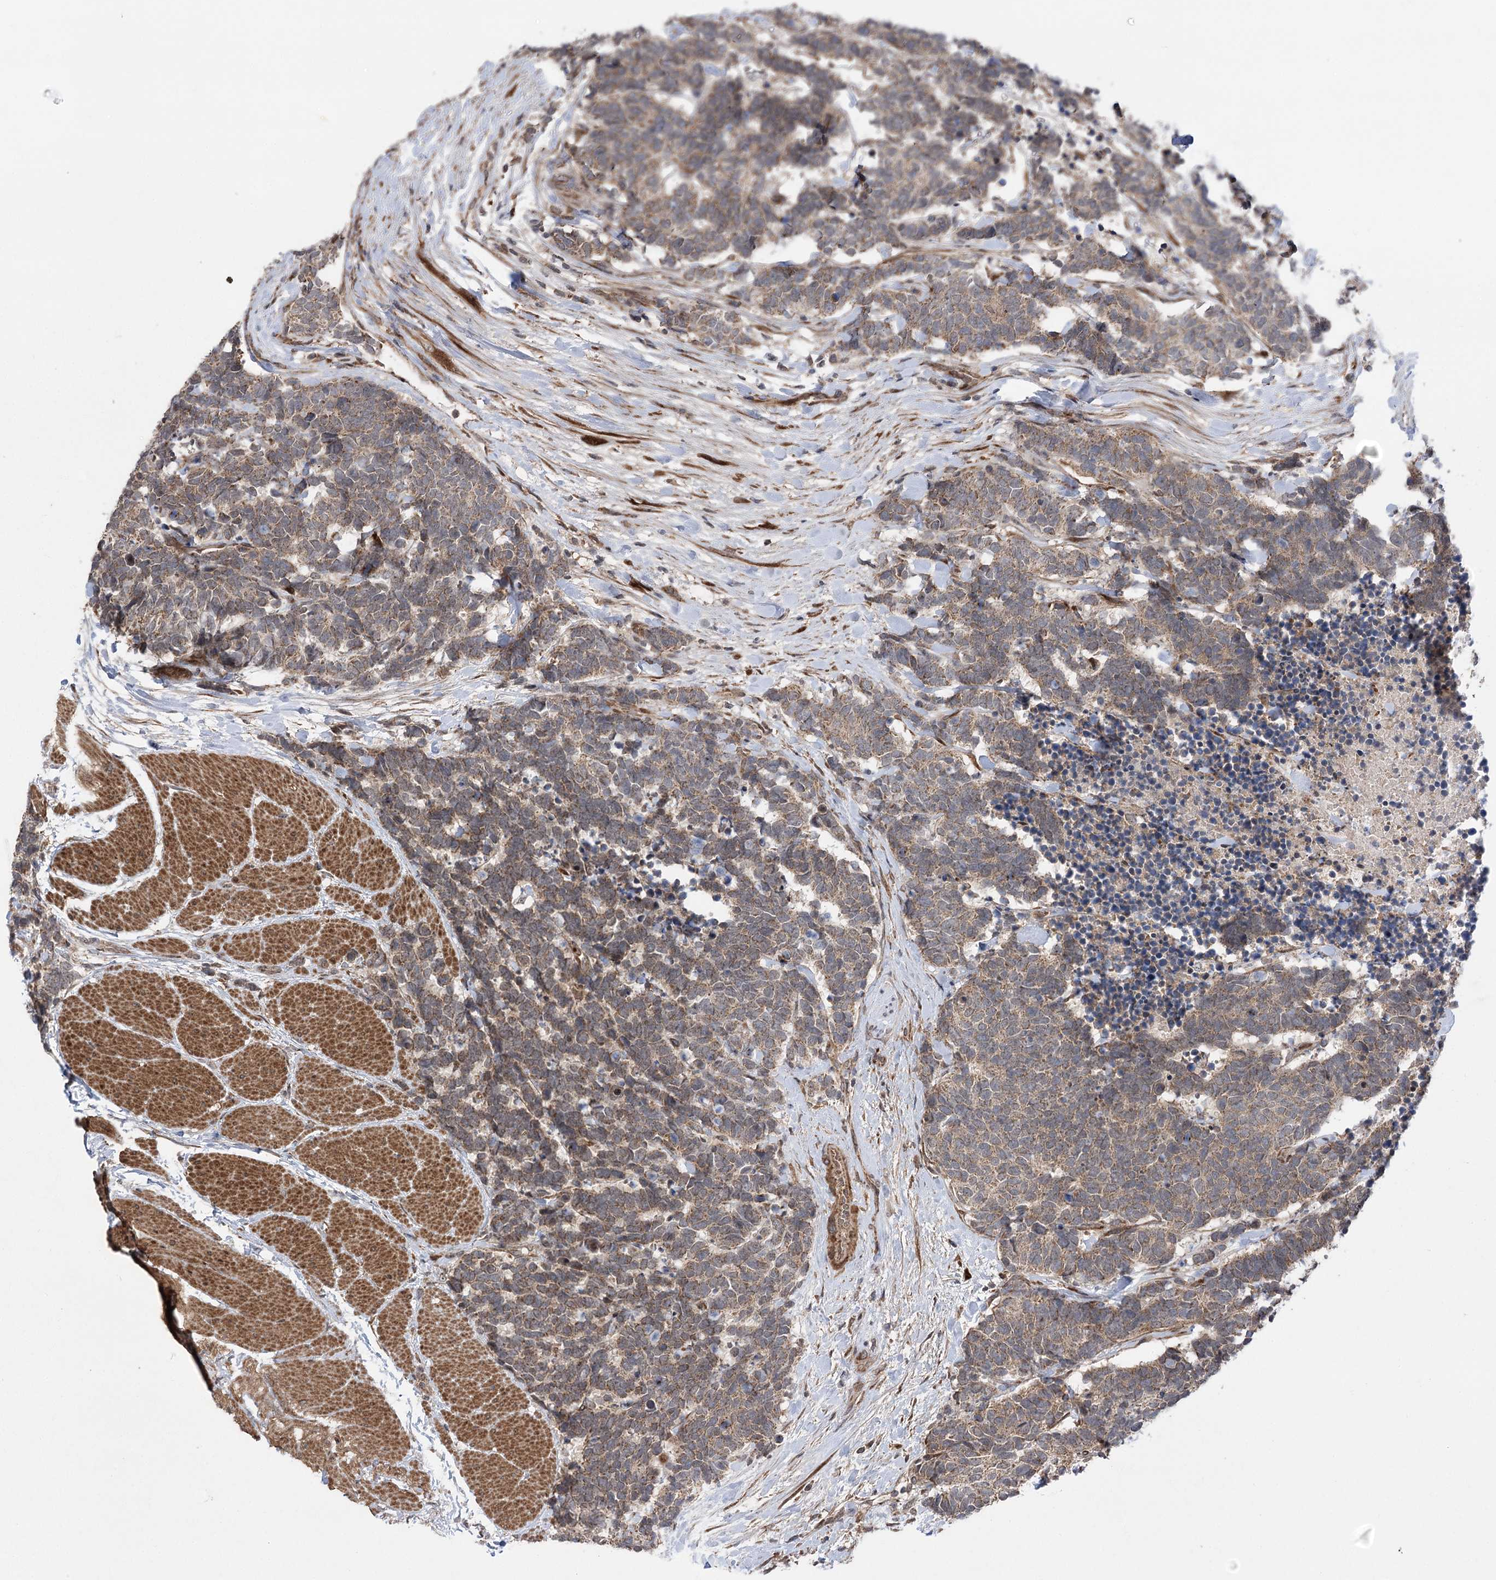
{"staining": {"intensity": "weak", "quantity": ">75%", "location": "cytoplasmic/membranous"}, "tissue": "carcinoid", "cell_type": "Tumor cells", "image_type": "cancer", "snomed": [{"axis": "morphology", "description": "Carcinoma, NOS"}, {"axis": "morphology", "description": "Carcinoid, malignant, NOS"}, {"axis": "topography", "description": "Urinary bladder"}], "caption": "Brown immunohistochemical staining in human malignant carcinoid reveals weak cytoplasmic/membranous staining in approximately >75% of tumor cells.", "gene": "TENM2", "patient": {"sex": "male", "age": 57}}